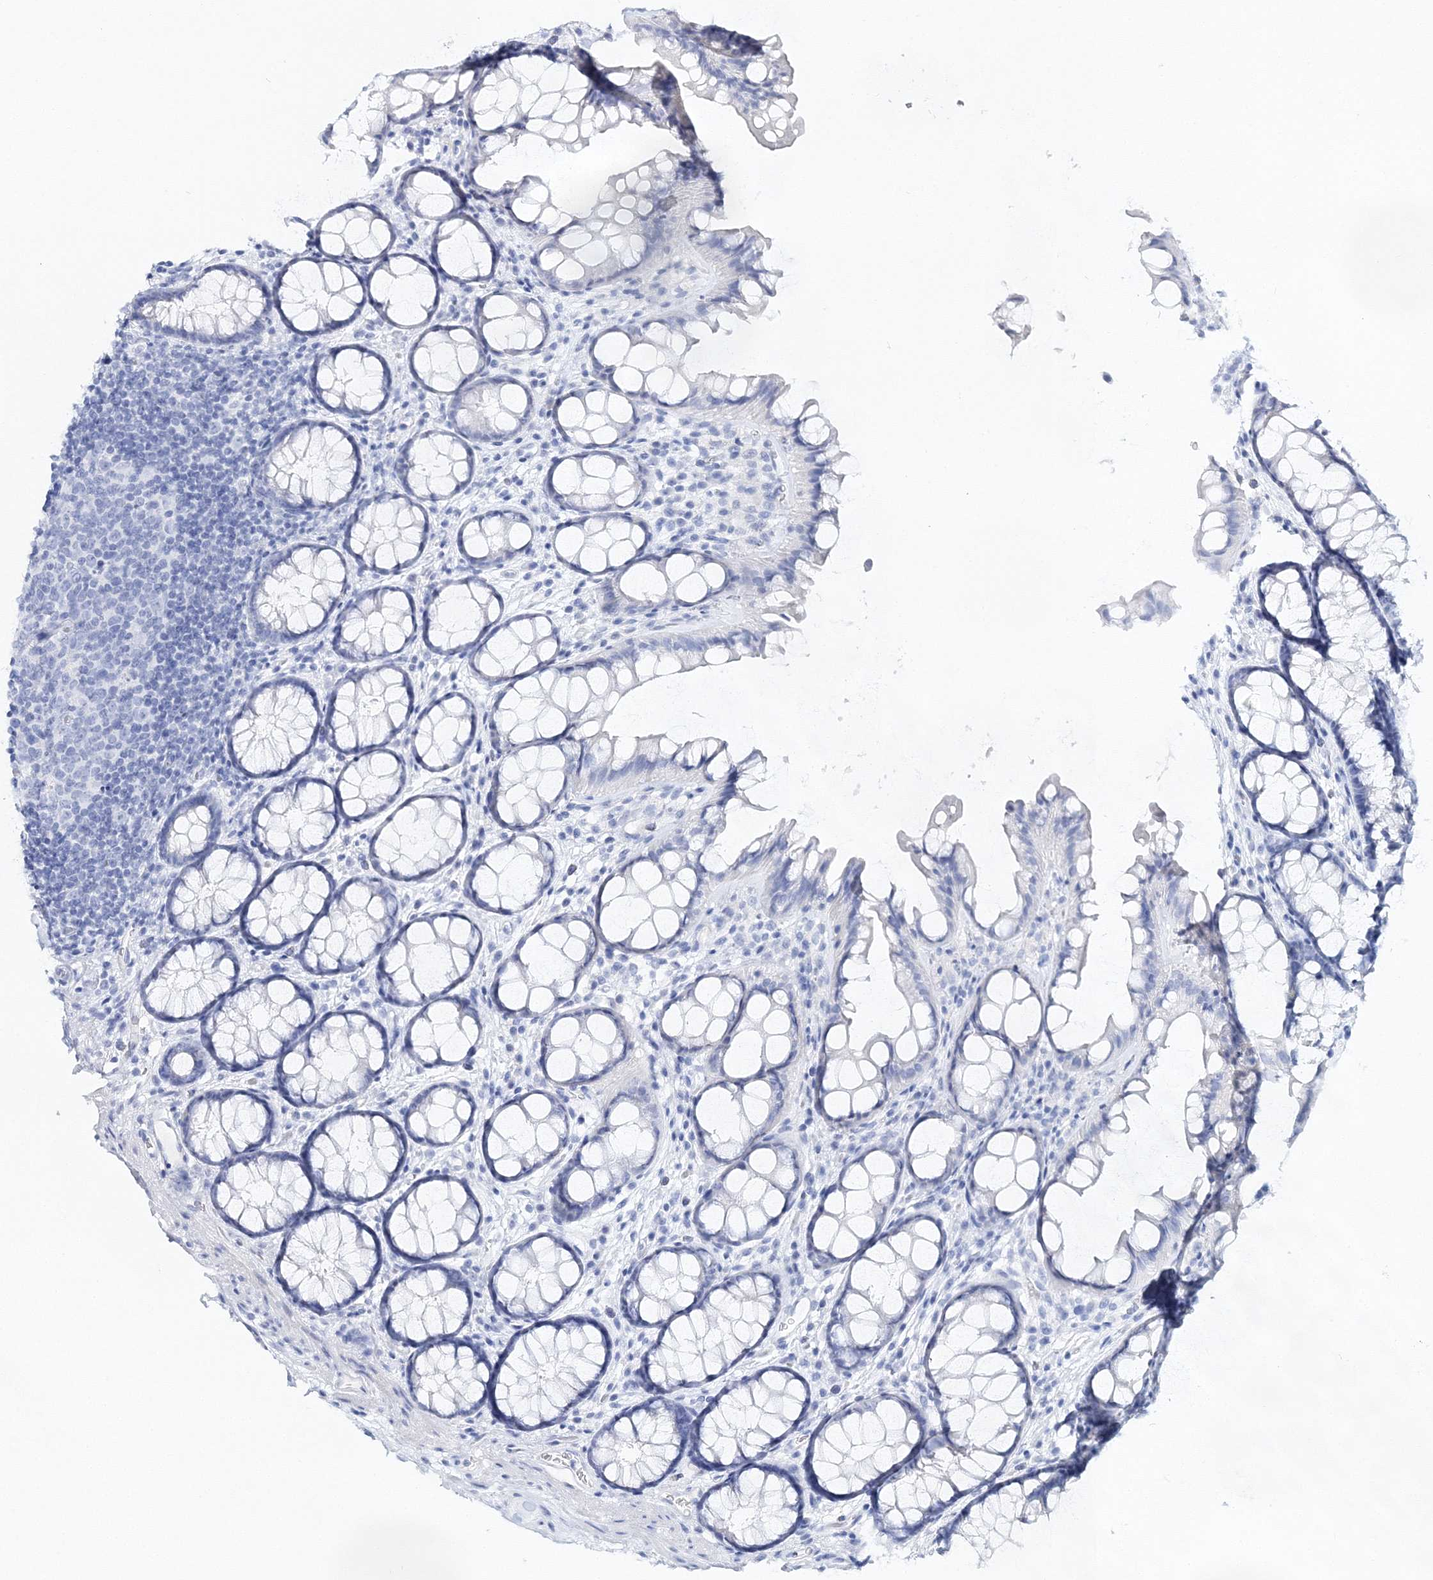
{"staining": {"intensity": "negative", "quantity": "none", "location": "none"}, "tissue": "colon", "cell_type": "Endothelial cells", "image_type": "normal", "snomed": [{"axis": "morphology", "description": "Normal tissue, NOS"}, {"axis": "topography", "description": "Colon"}], "caption": "Protein analysis of benign colon exhibits no significant staining in endothelial cells.", "gene": "MYOZ2", "patient": {"sex": "female", "age": 82}}